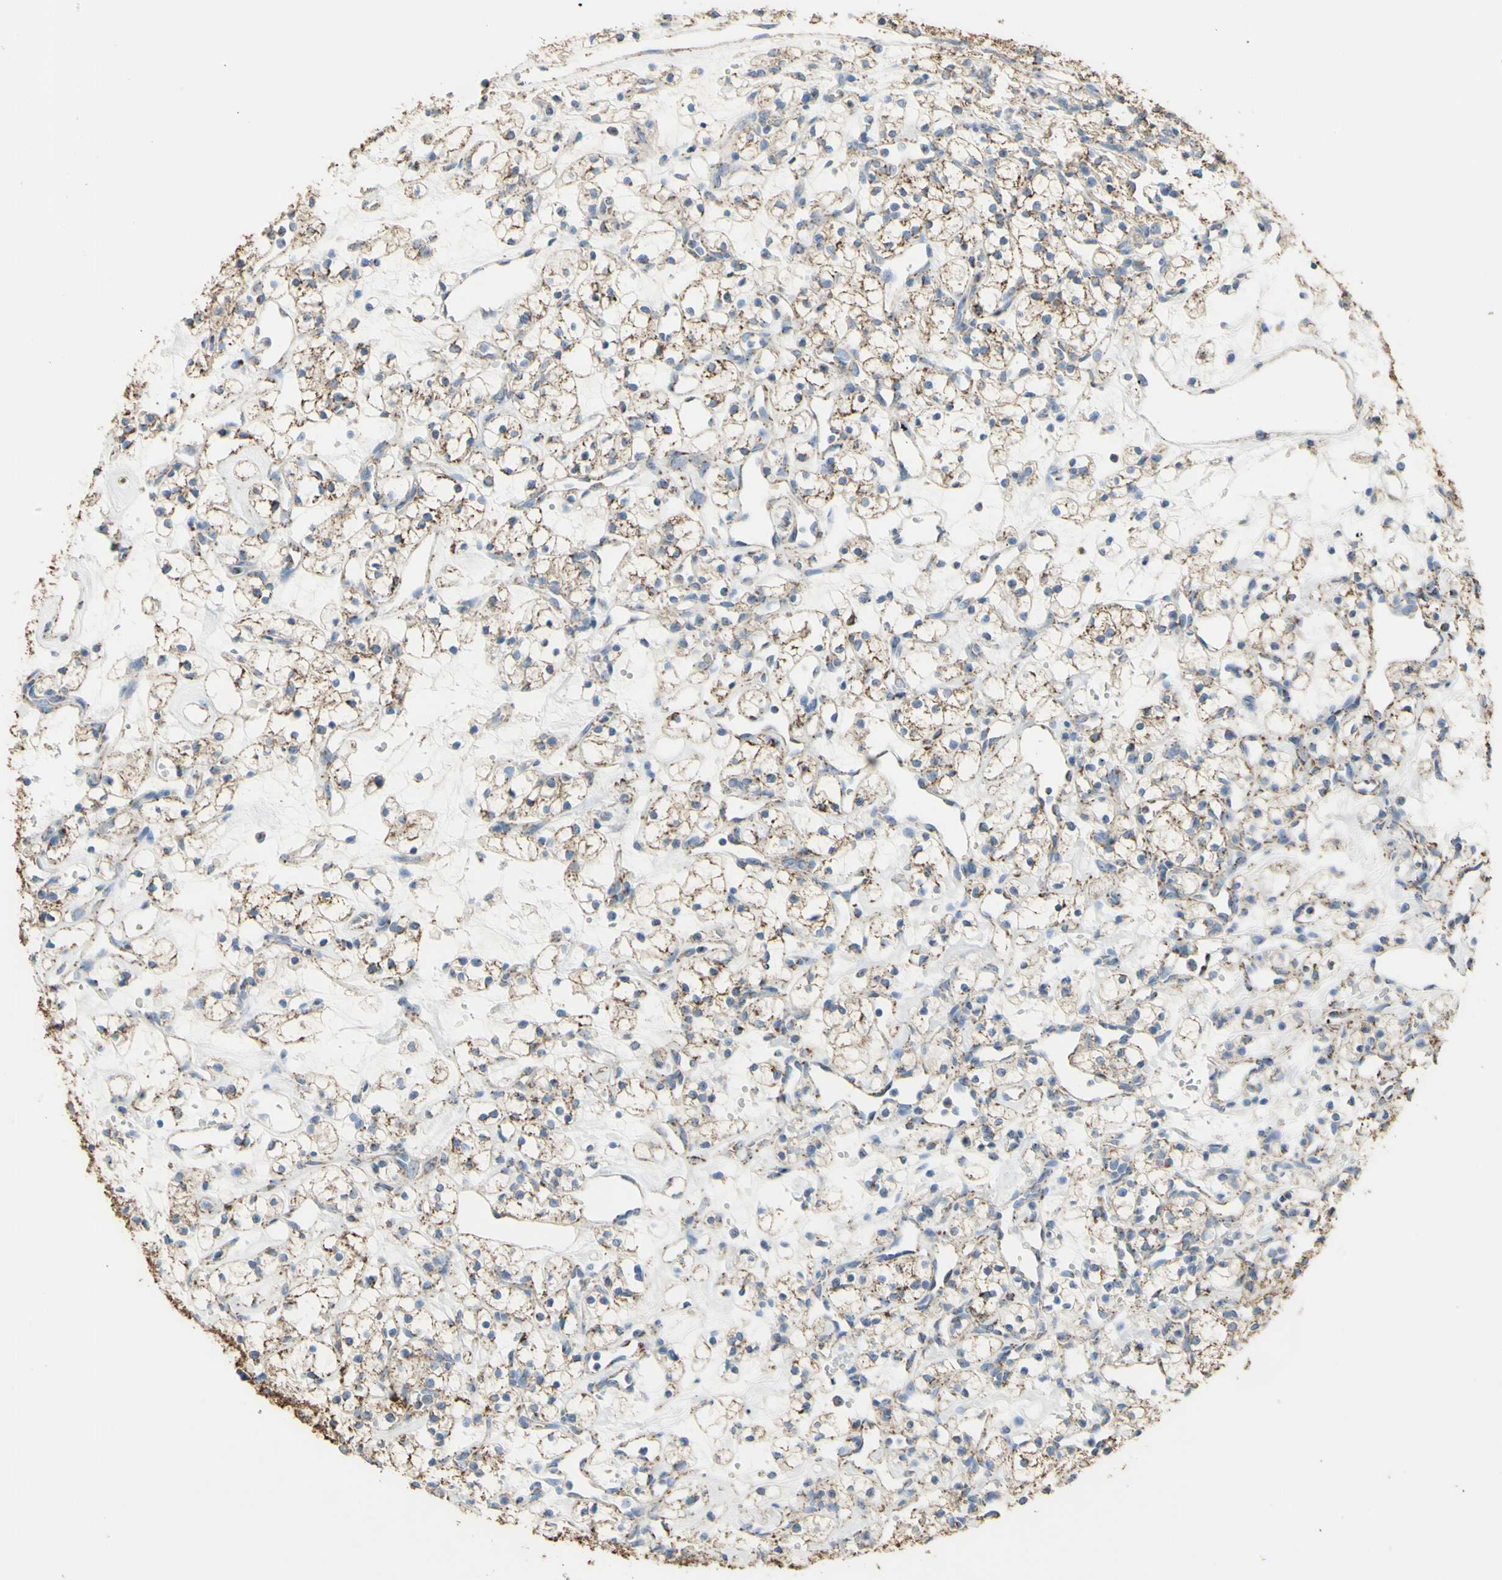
{"staining": {"intensity": "weak", "quantity": "25%-75%", "location": "cytoplasmic/membranous"}, "tissue": "renal cancer", "cell_type": "Tumor cells", "image_type": "cancer", "snomed": [{"axis": "morphology", "description": "Adenocarcinoma, NOS"}, {"axis": "topography", "description": "Kidney"}], "caption": "This is a photomicrograph of immunohistochemistry staining of renal adenocarcinoma, which shows weak staining in the cytoplasmic/membranous of tumor cells.", "gene": "CMKLR2", "patient": {"sex": "female", "age": 60}}